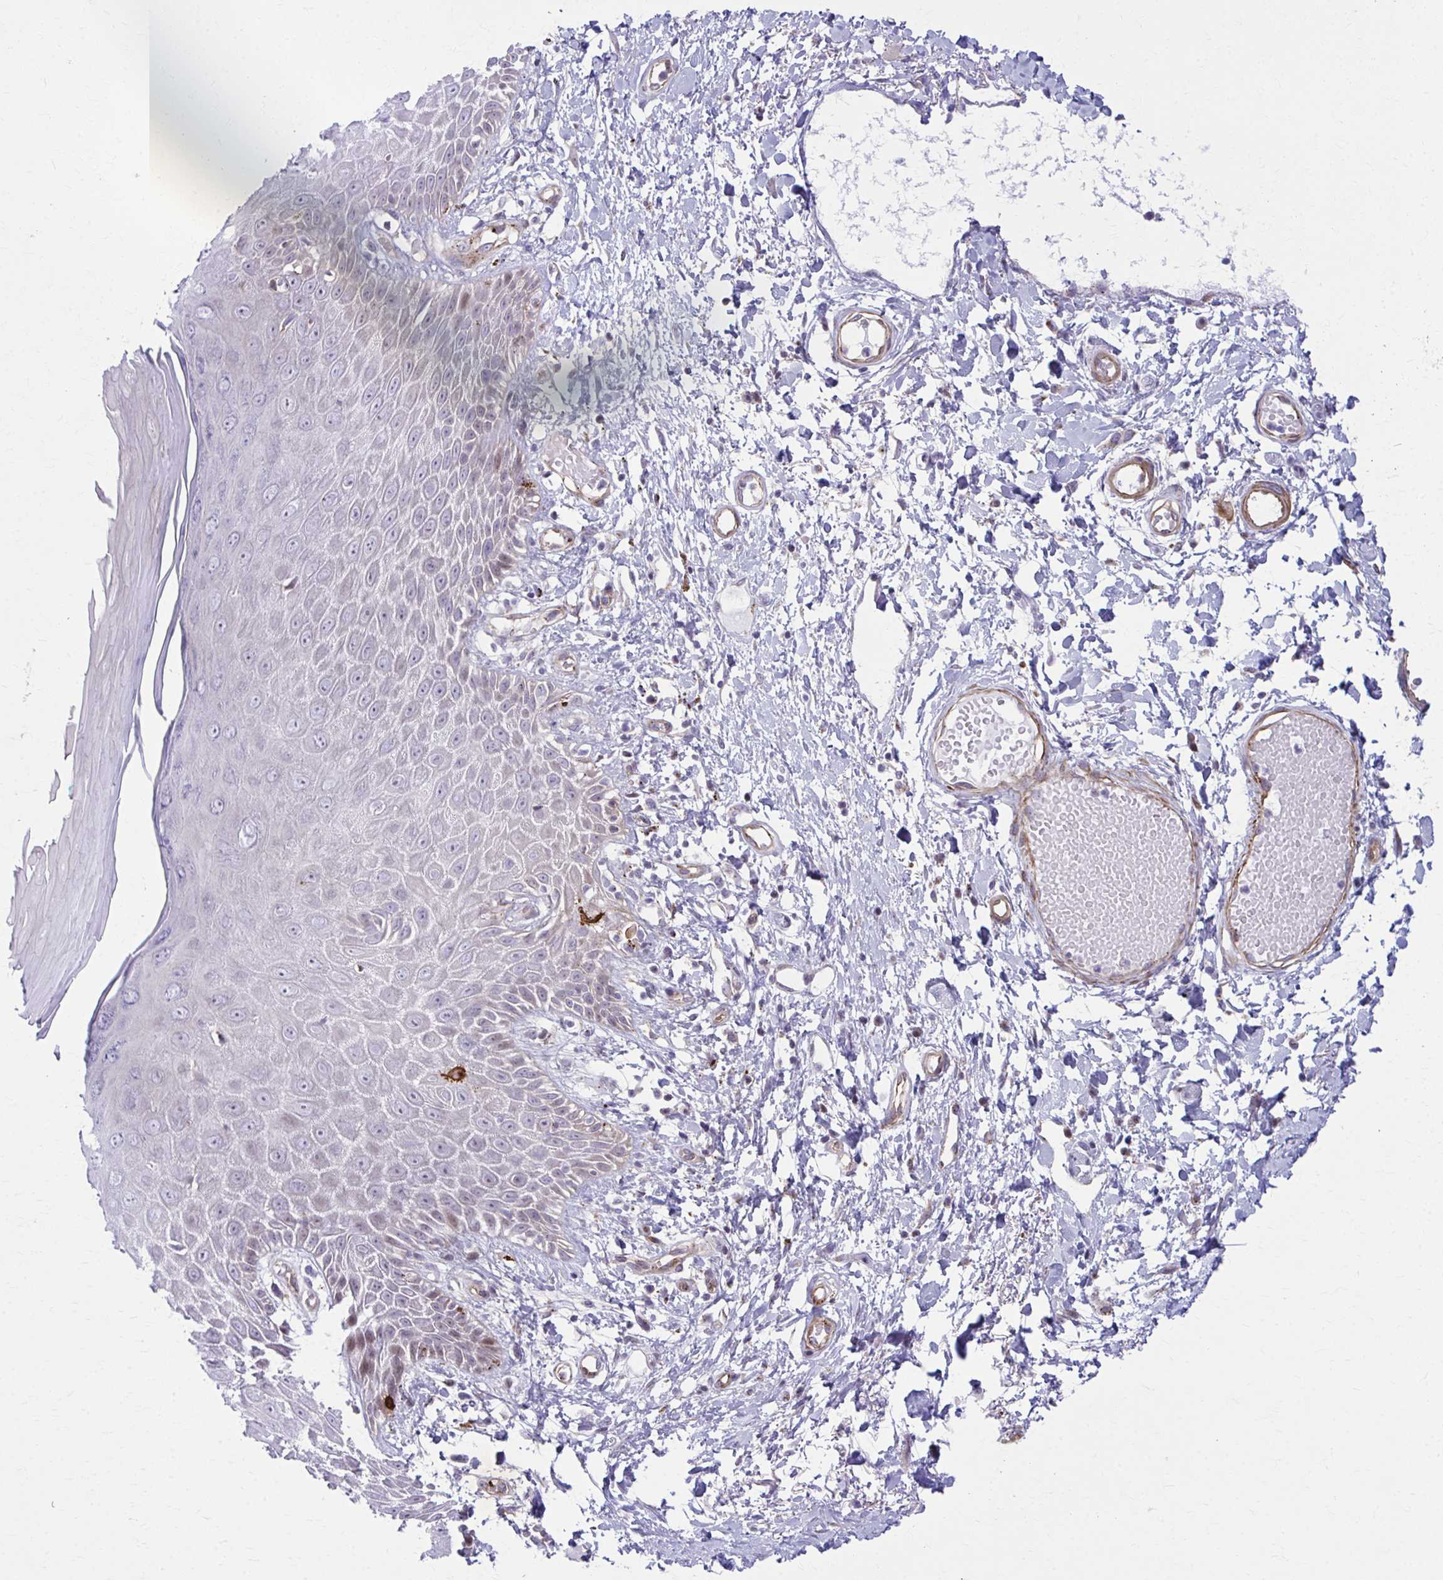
{"staining": {"intensity": "weak", "quantity": "<25%", "location": "cytoplasmic/membranous,nuclear"}, "tissue": "skin", "cell_type": "Epidermal cells", "image_type": "normal", "snomed": [{"axis": "morphology", "description": "Normal tissue, NOS"}, {"axis": "topography", "description": "Anal"}, {"axis": "topography", "description": "Peripheral nerve tissue"}], "caption": "Immunohistochemistry (IHC) photomicrograph of benign skin stained for a protein (brown), which displays no staining in epidermal cells.", "gene": "LRRC4B", "patient": {"sex": "male", "age": 78}}